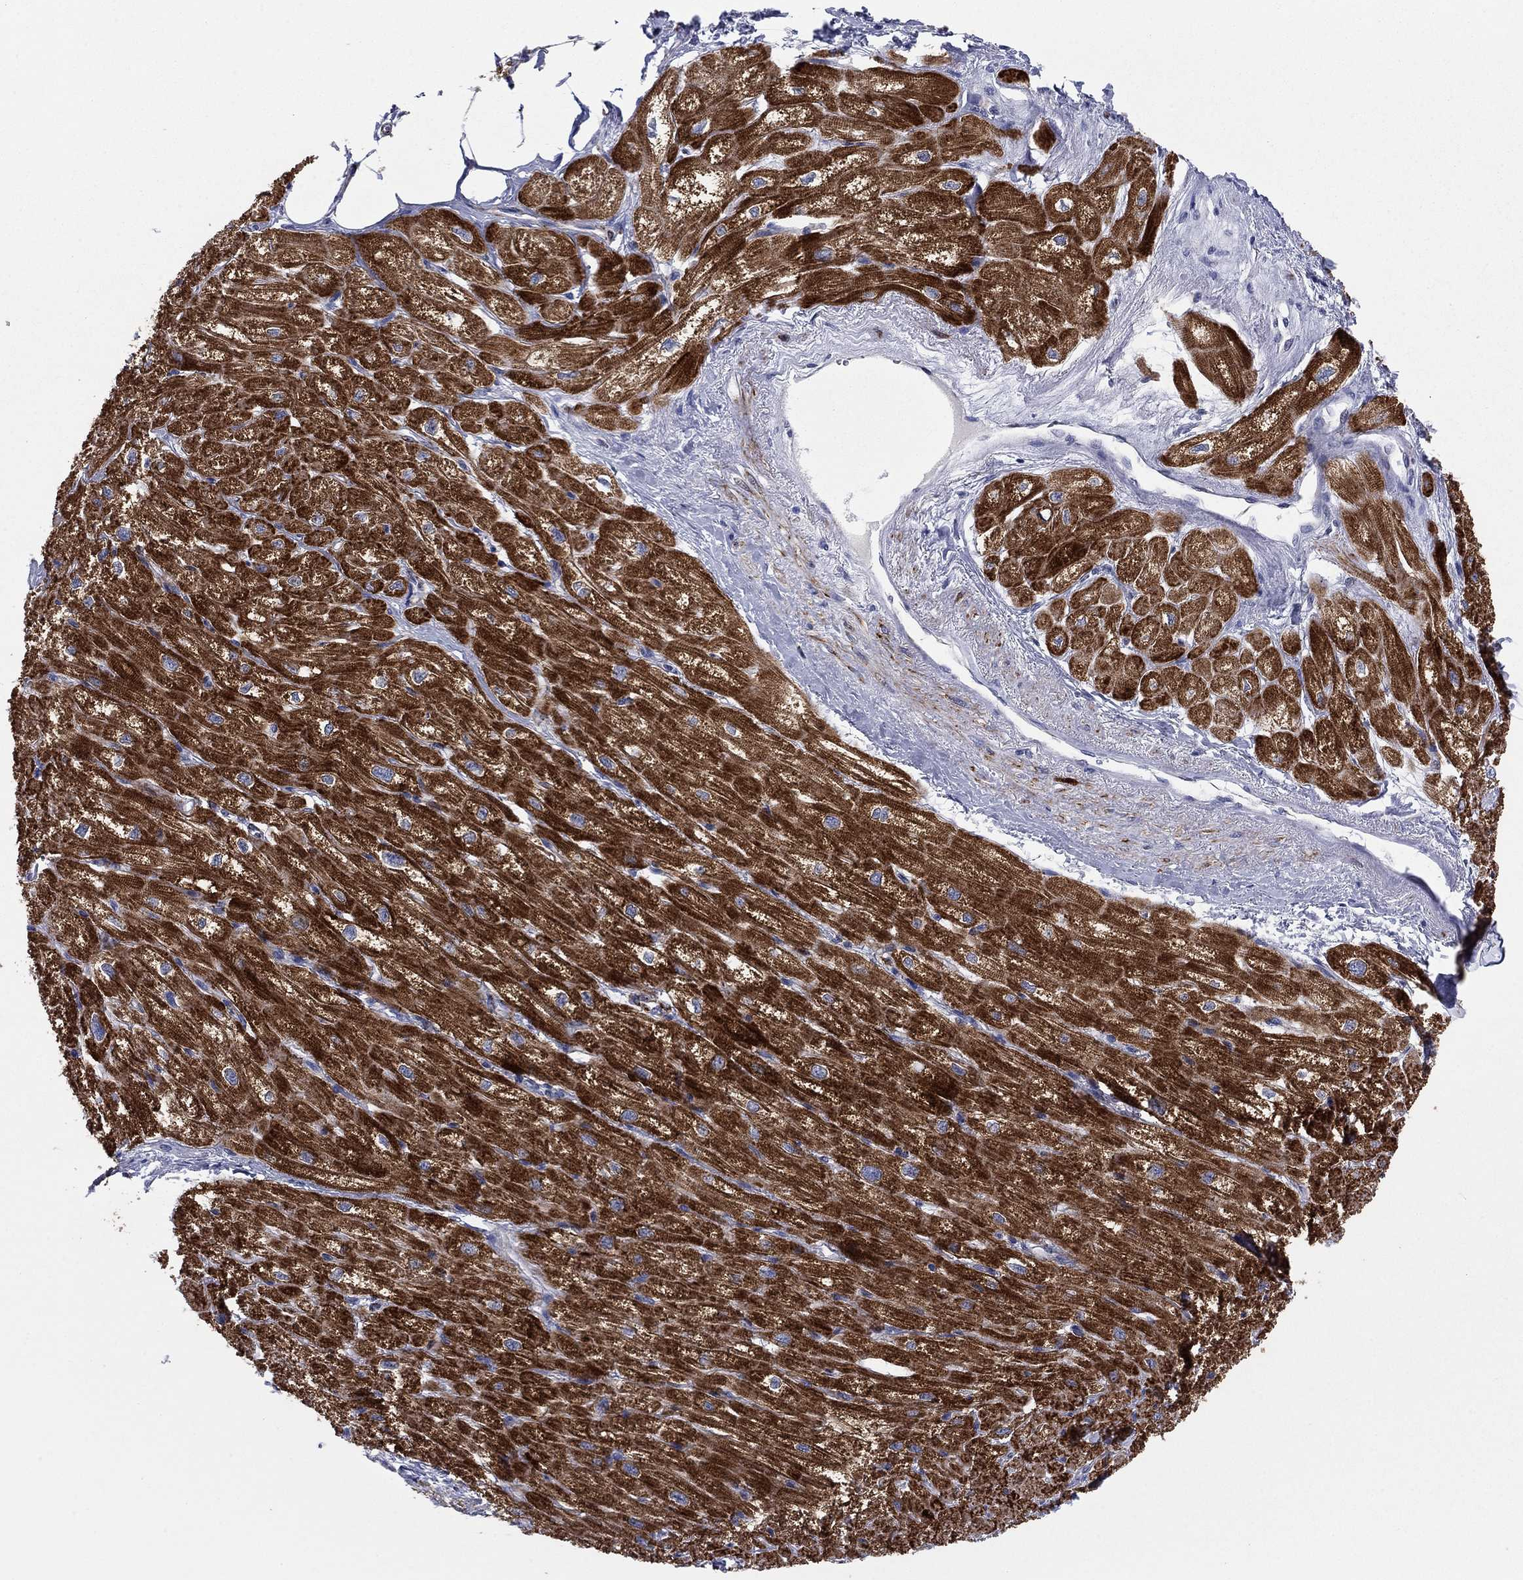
{"staining": {"intensity": "strong", "quantity": "25%-75%", "location": "cytoplasmic/membranous"}, "tissue": "heart muscle", "cell_type": "Cardiomyocytes", "image_type": "normal", "snomed": [{"axis": "morphology", "description": "Normal tissue, NOS"}, {"axis": "topography", "description": "Heart"}], "caption": "The immunohistochemical stain labels strong cytoplasmic/membranous expression in cardiomyocytes of normal heart muscle.", "gene": "MGST3", "patient": {"sex": "male", "age": 57}}